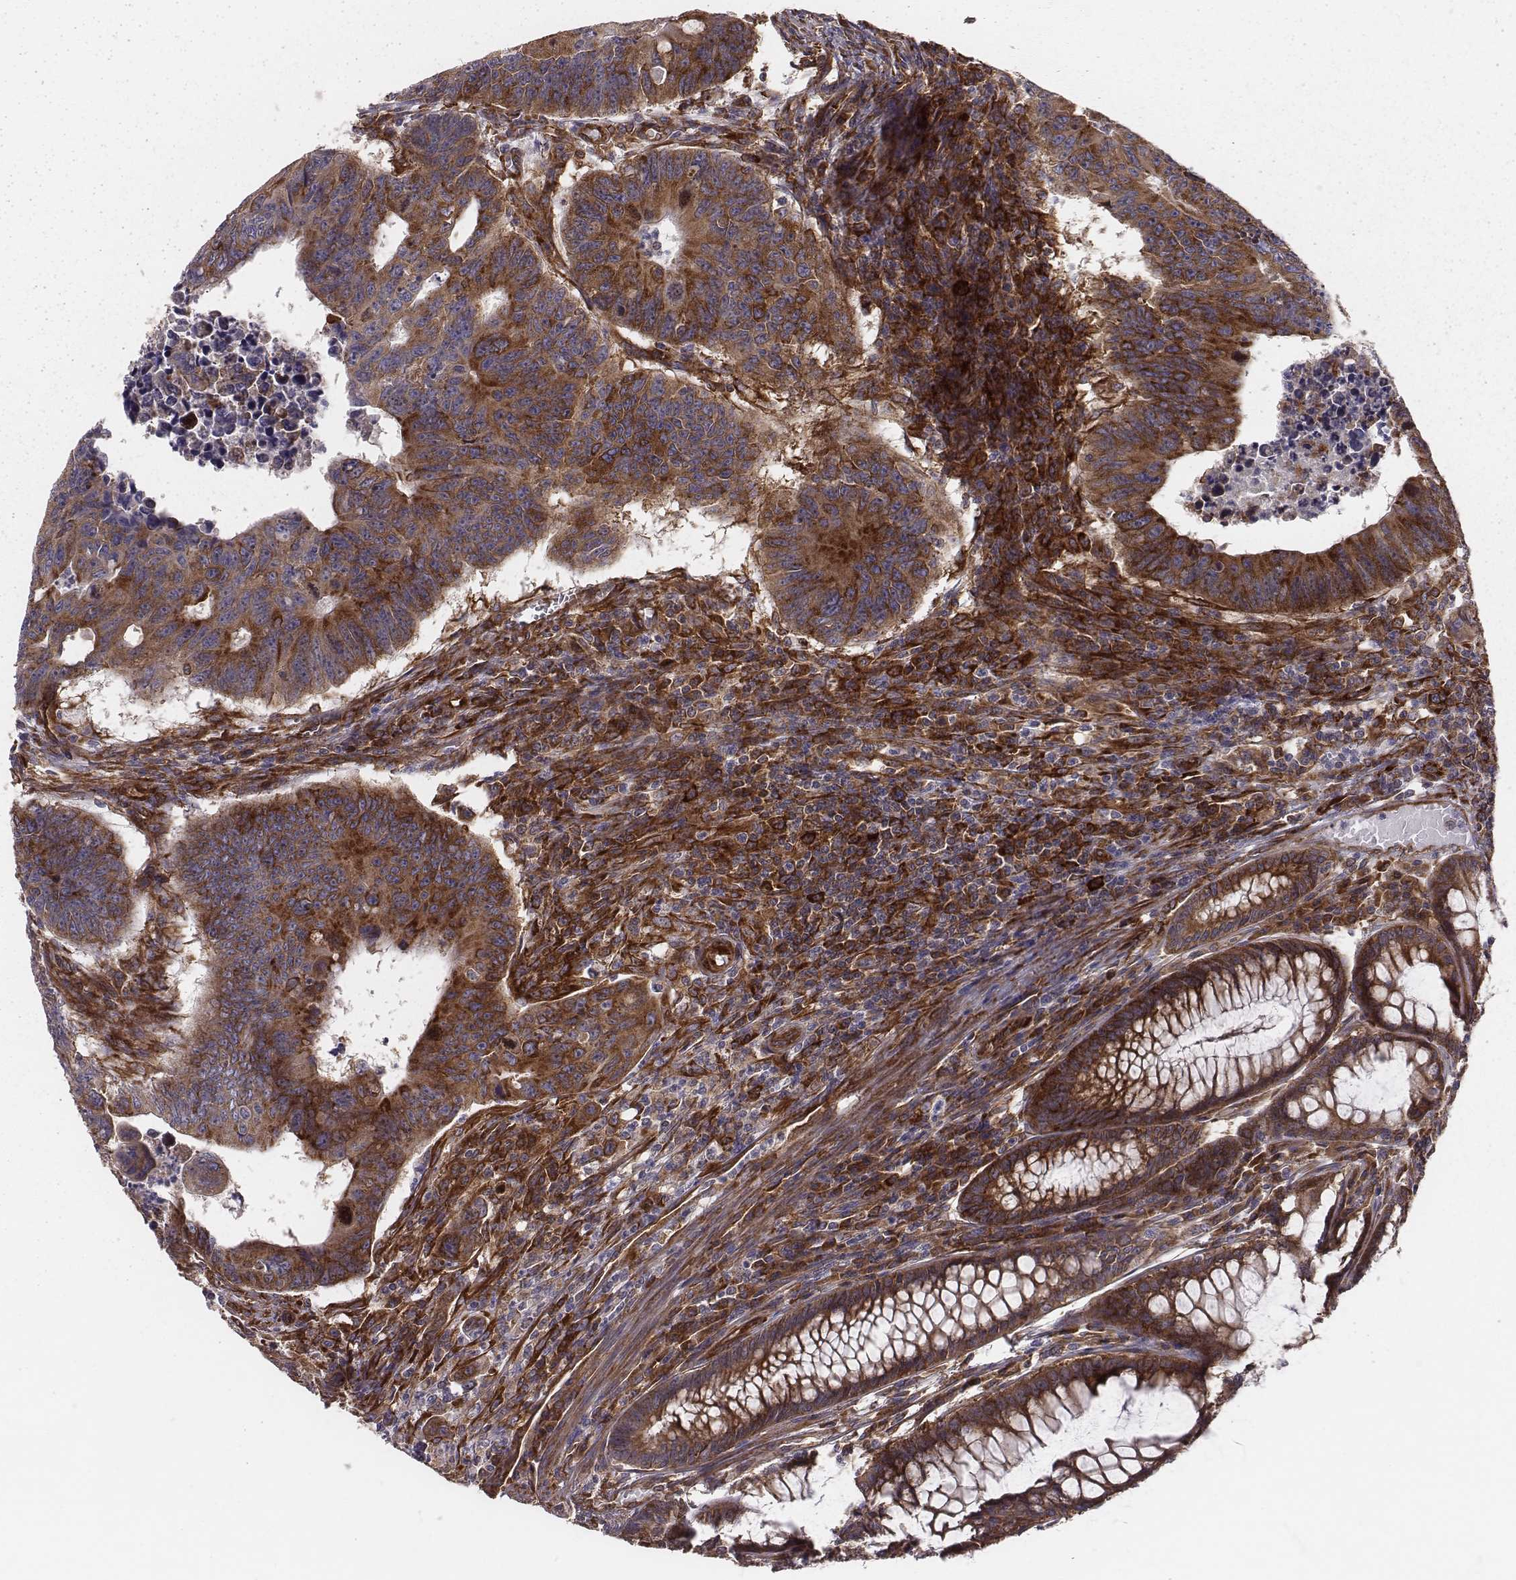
{"staining": {"intensity": "strong", "quantity": ">75%", "location": "cytoplasmic/membranous"}, "tissue": "colorectal cancer", "cell_type": "Tumor cells", "image_type": "cancer", "snomed": [{"axis": "morphology", "description": "Adenocarcinoma, NOS"}, {"axis": "topography", "description": "Rectum"}], "caption": "The micrograph displays a brown stain indicating the presence of a protein in the cytoplasmic/membranous of tumor cells in adenocarcinoma (colorectal).", "gene": "TXLNA", "patient": {"sex": "female", "age": 85}}